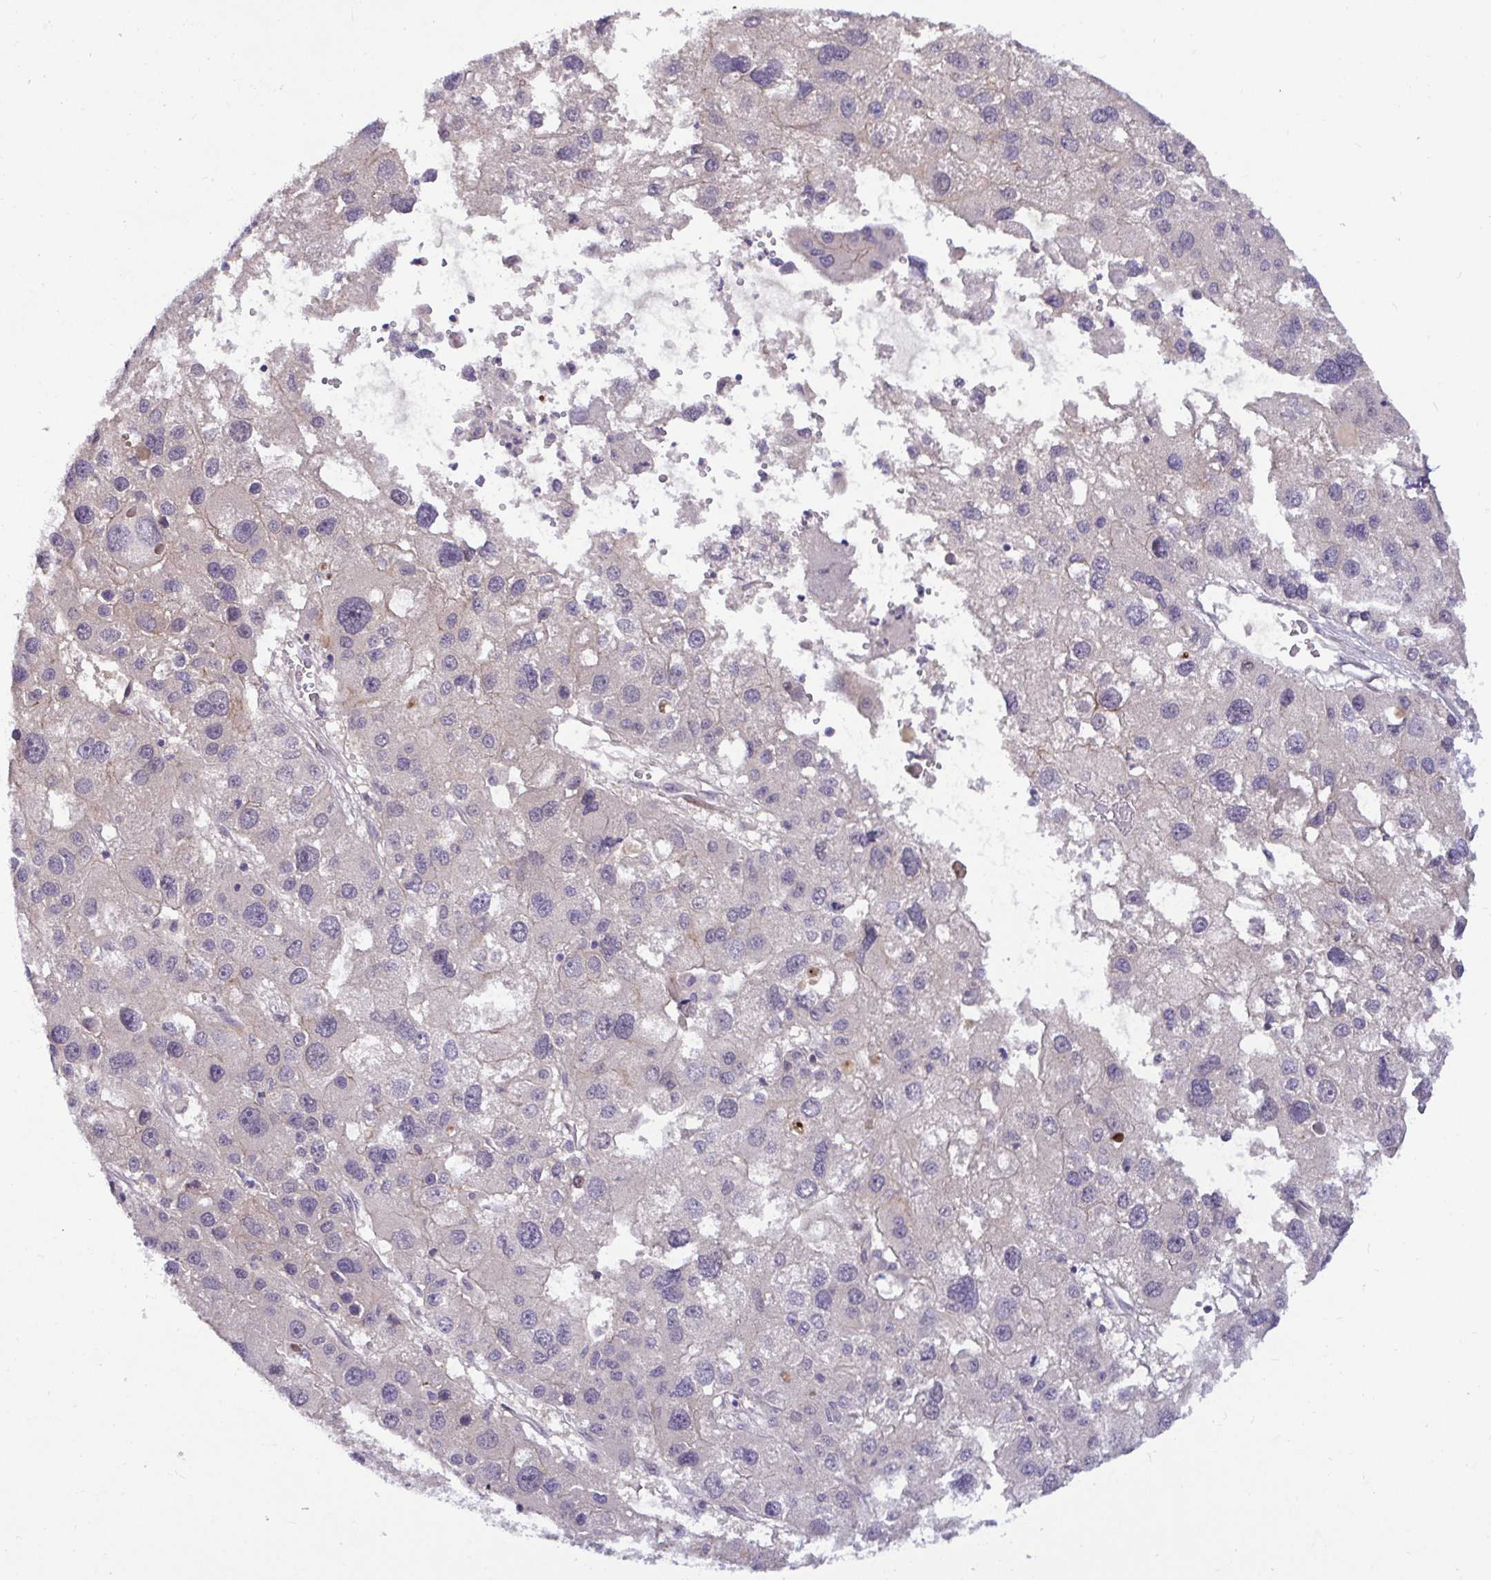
{"staining": {"intensity": "negative", "quantity": "none", "location": "none"}, "tissue": "liver cancer", "cell_type": "Tumor cells", "image_type": "cancer", "snomed": [{"axis": "morphology", "description": "Carcinoma, Hepatocellular, NOS"}, {"axis": "topography", "description": "Liver"}], "caption": "The photomicrograph displays no significant staining in tumor cells of liver cancer (hepatocellular carcinoma).", "gene": "GSTM1", "patient": {"sex": "male", "age": 73}}